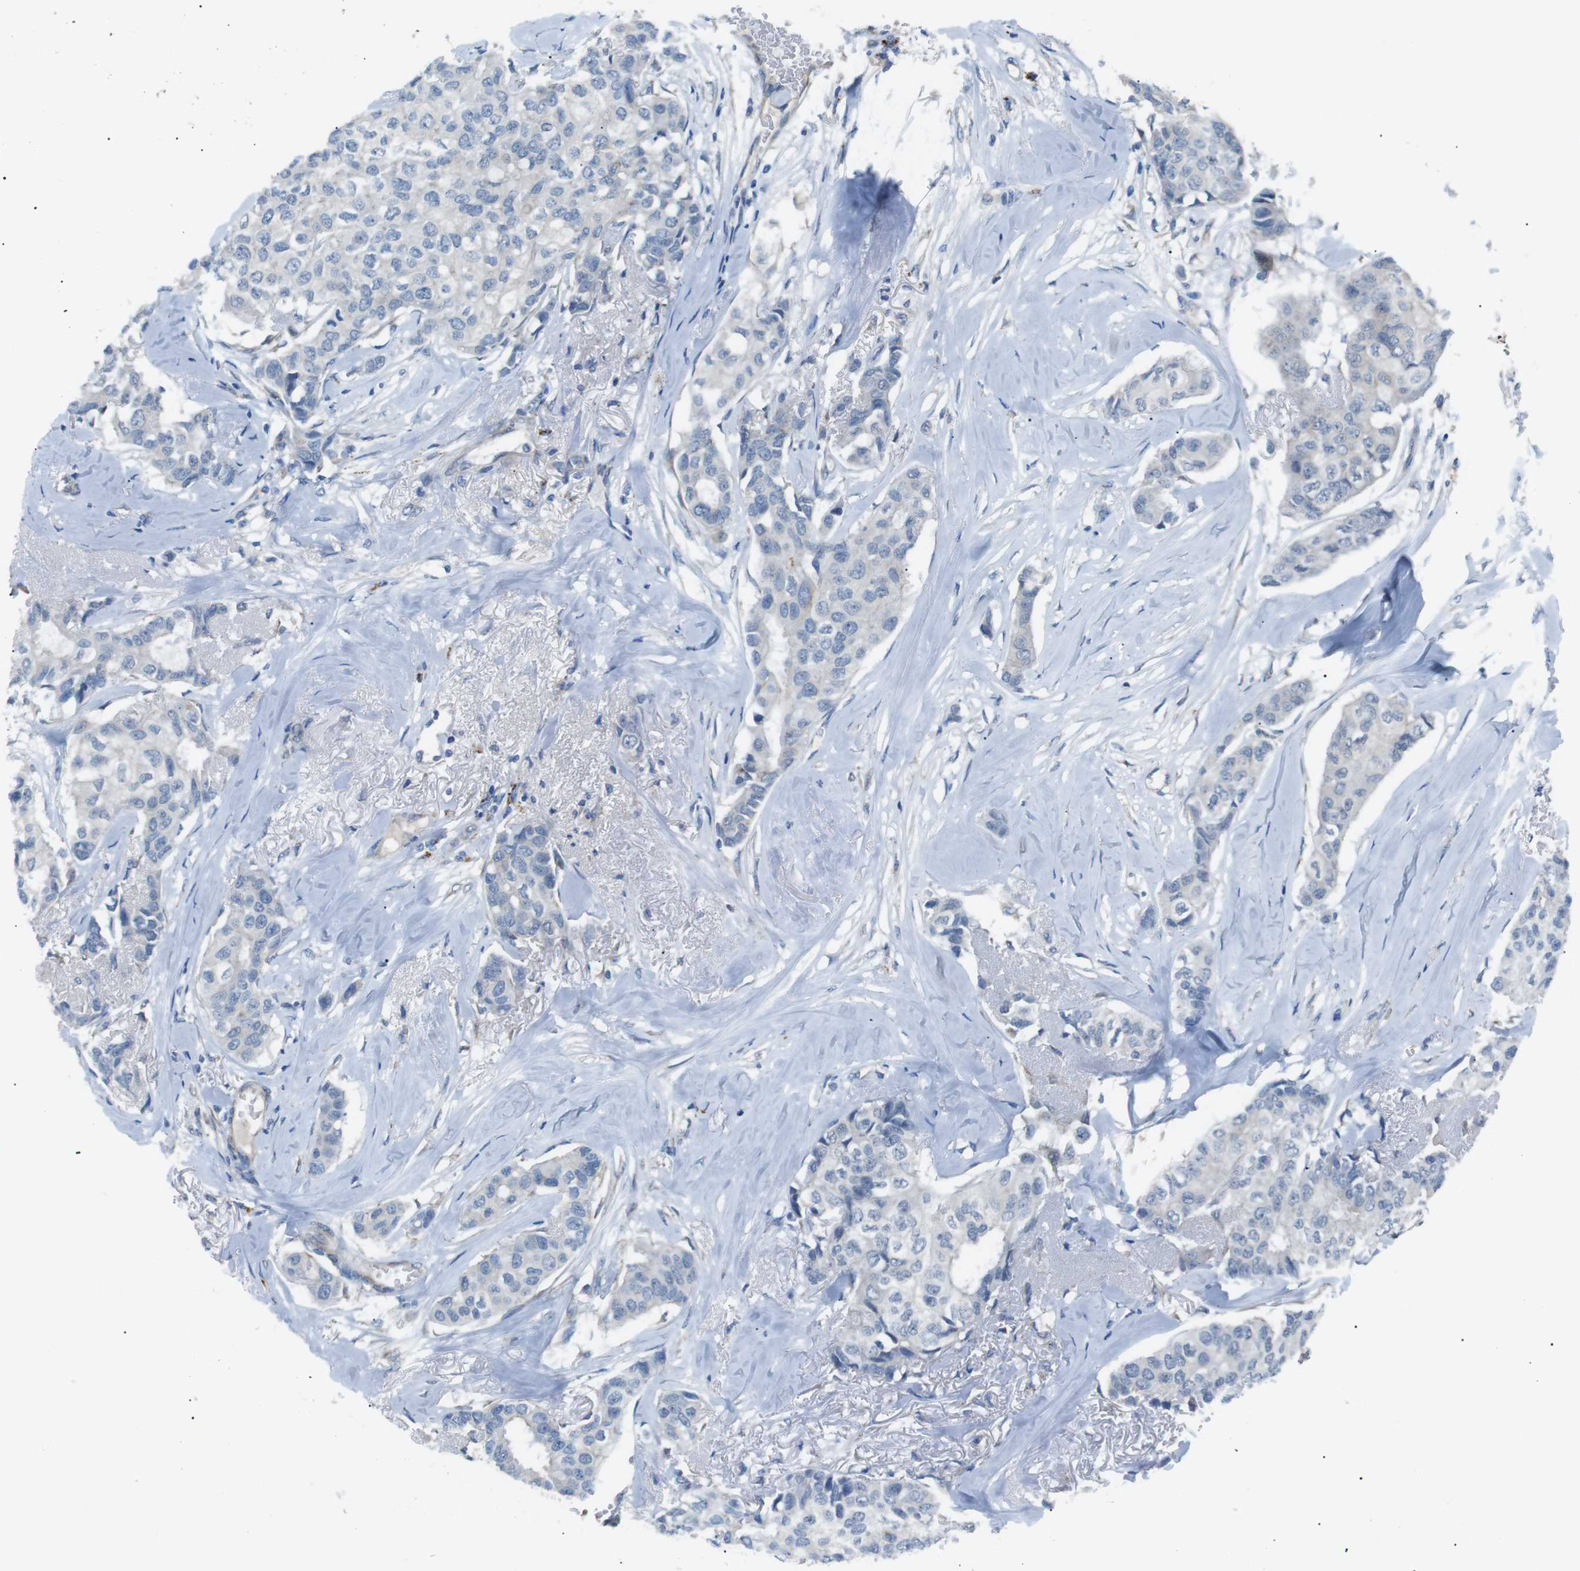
{"staining": {"intensity": "negative", "quantity": "none", "location": "none"}, "tissue": "breast cancer", "cell_type": "Tumor cells", "image_type": "cancer", "snomed": [{"axis": "morphology", "description": "Duct carcinoma"}, {"axis": "topography", "description": "Breast"}], "caption": "The immunohistochemistry histopathology image has no significant staining in tumor cells of breast cancer (intraductal carcinoma) tissue.", "gene": "B4GALNT2", "patient": {"sex": "female", "age": 80}}